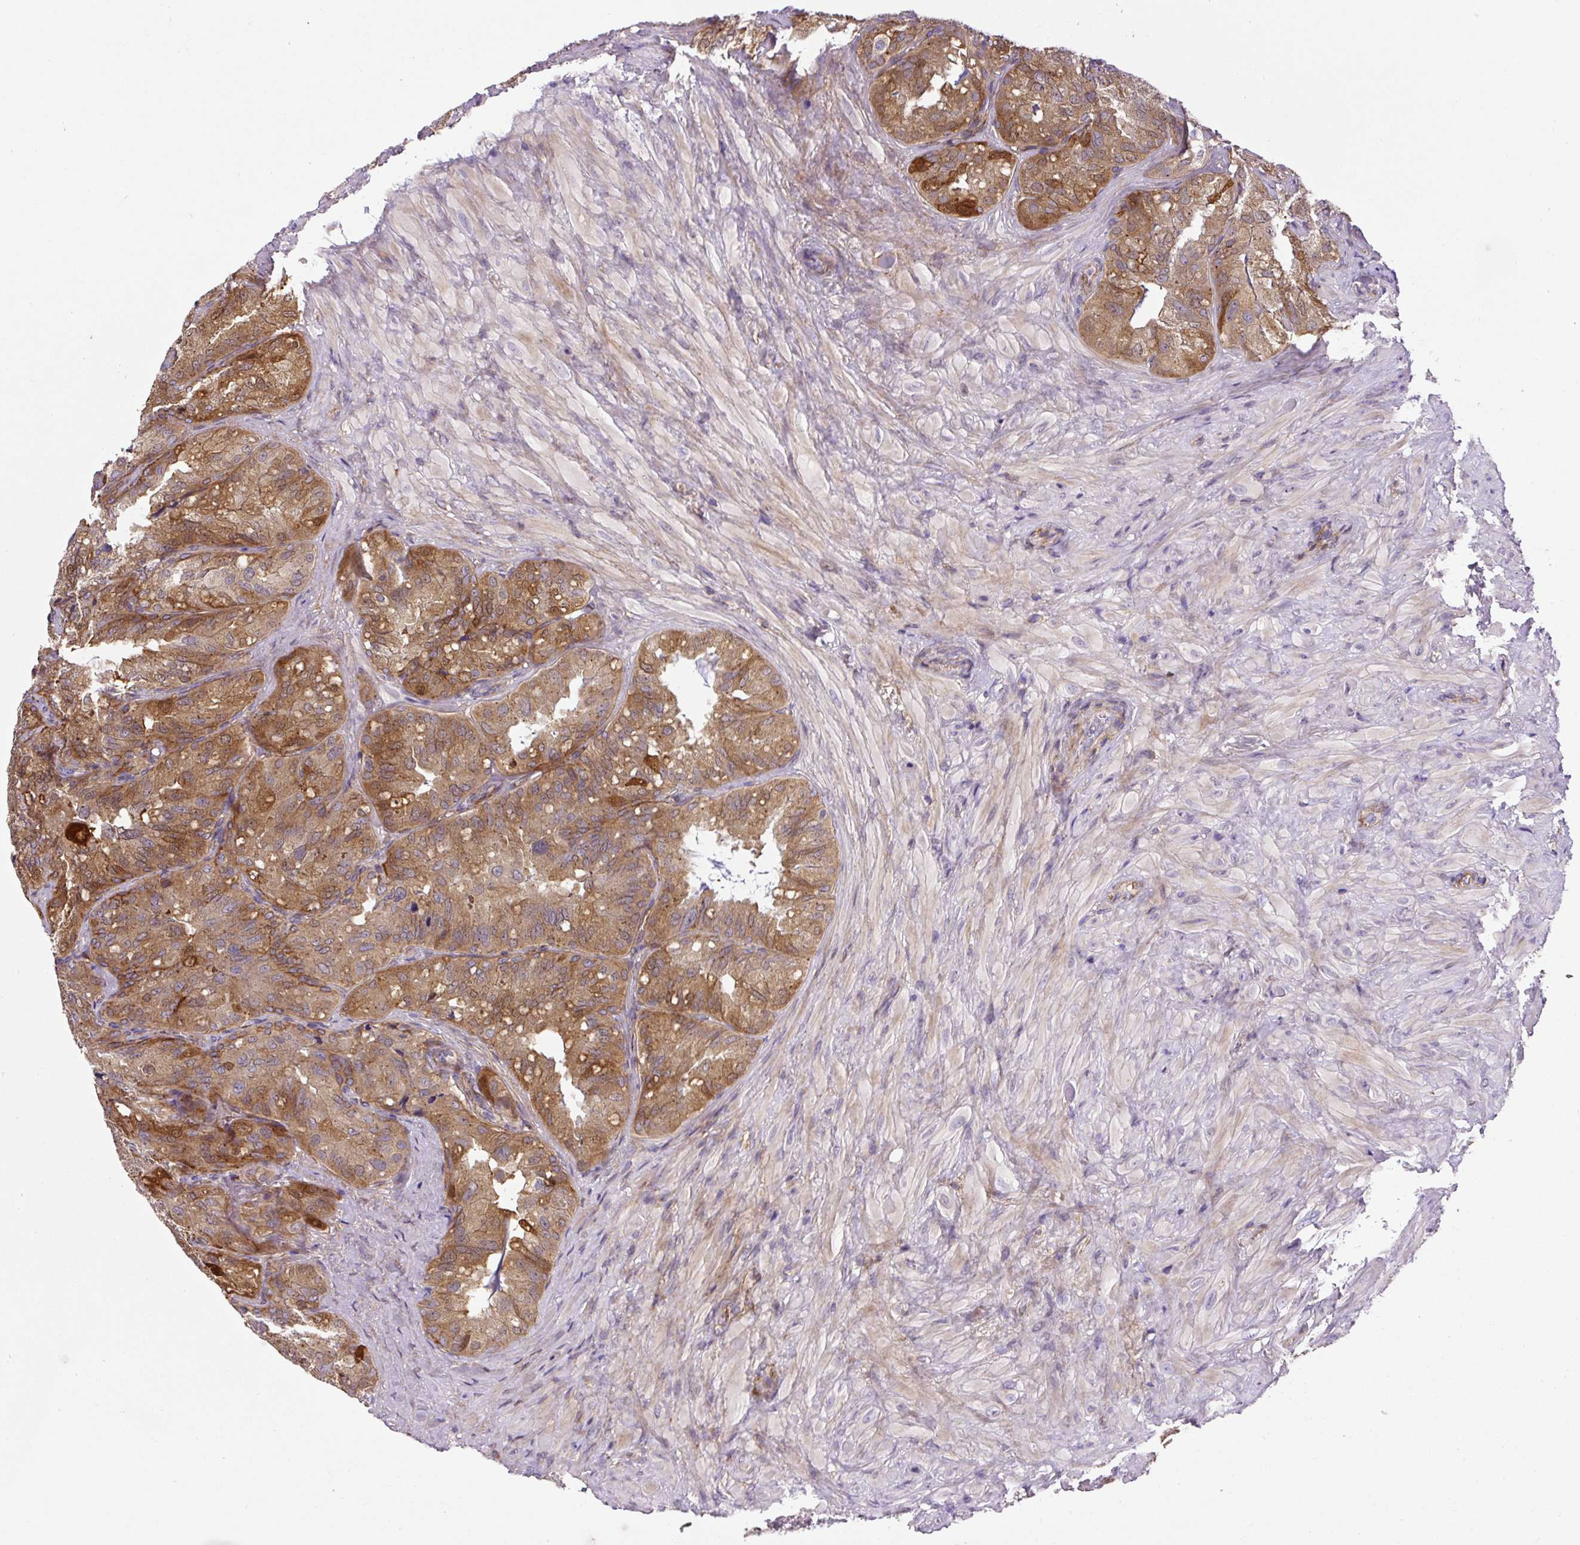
{"staining": {"intensity": "moderate", "quantity": ">75%", "location": "cytoplasmic/membranous,nuclear"}, "tissue": "seminal vesicle", "cell_type": "Glandular cells", "image_type": "normal", "snomed": [{"axis": "morphology", "description": "Normal tissue, NOS"}, {"axis": "topography", "description": "Seminal veicle"}], "caption": "Brown immunohistochemical staining in normal human seminal vesicle shows moderate cytoplasmic/membranous,nuclear expression in about >75% of glandular cells. (brown staining indicates protein expression, while blue staining denotes nuclei).", "gene": "RNF170", "patient": {"sex": "male", "age": 69}}